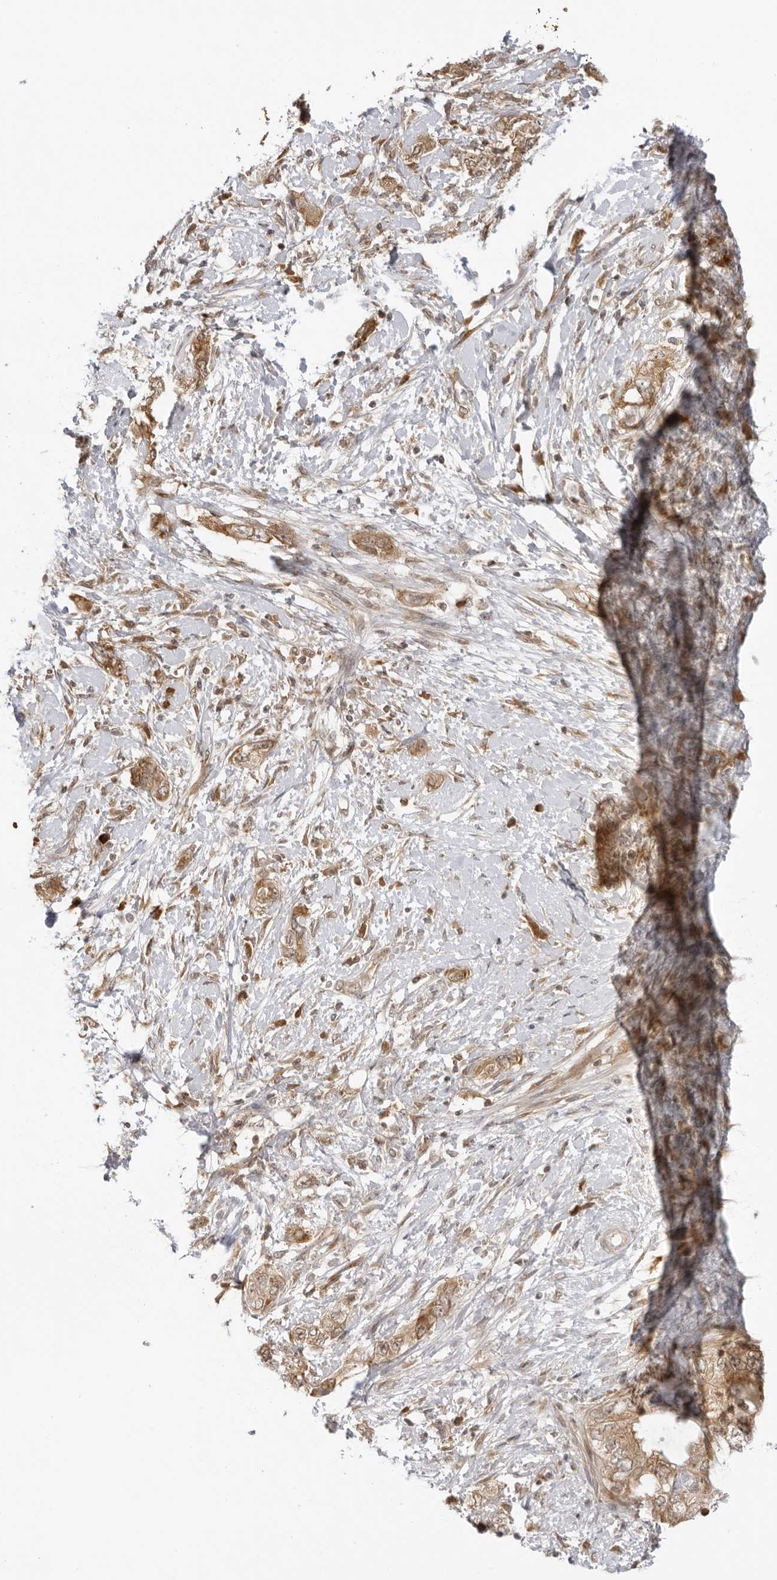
{"staining": {"intensity": "moderate", "quantity": ">75%", "location": "cytoplasmic/membranous"}, "tissue": "pancreatic cancer", "cell_type": "Tumor cells", "image_type": "cancer", "snomed": [{"axis": "morphology", "description": "Adenocarcinoma, NOS"}, {"axis": "topography", "description": "Pancreas"}], "caption": "Pancreatic cancer (adenocarcinoma) stained for a protein displays moderate cytoplasmic/membranous positivity in tumor cells.", "gene": "PRRC2C", "patient": {"sex": "female", "age": 73}}